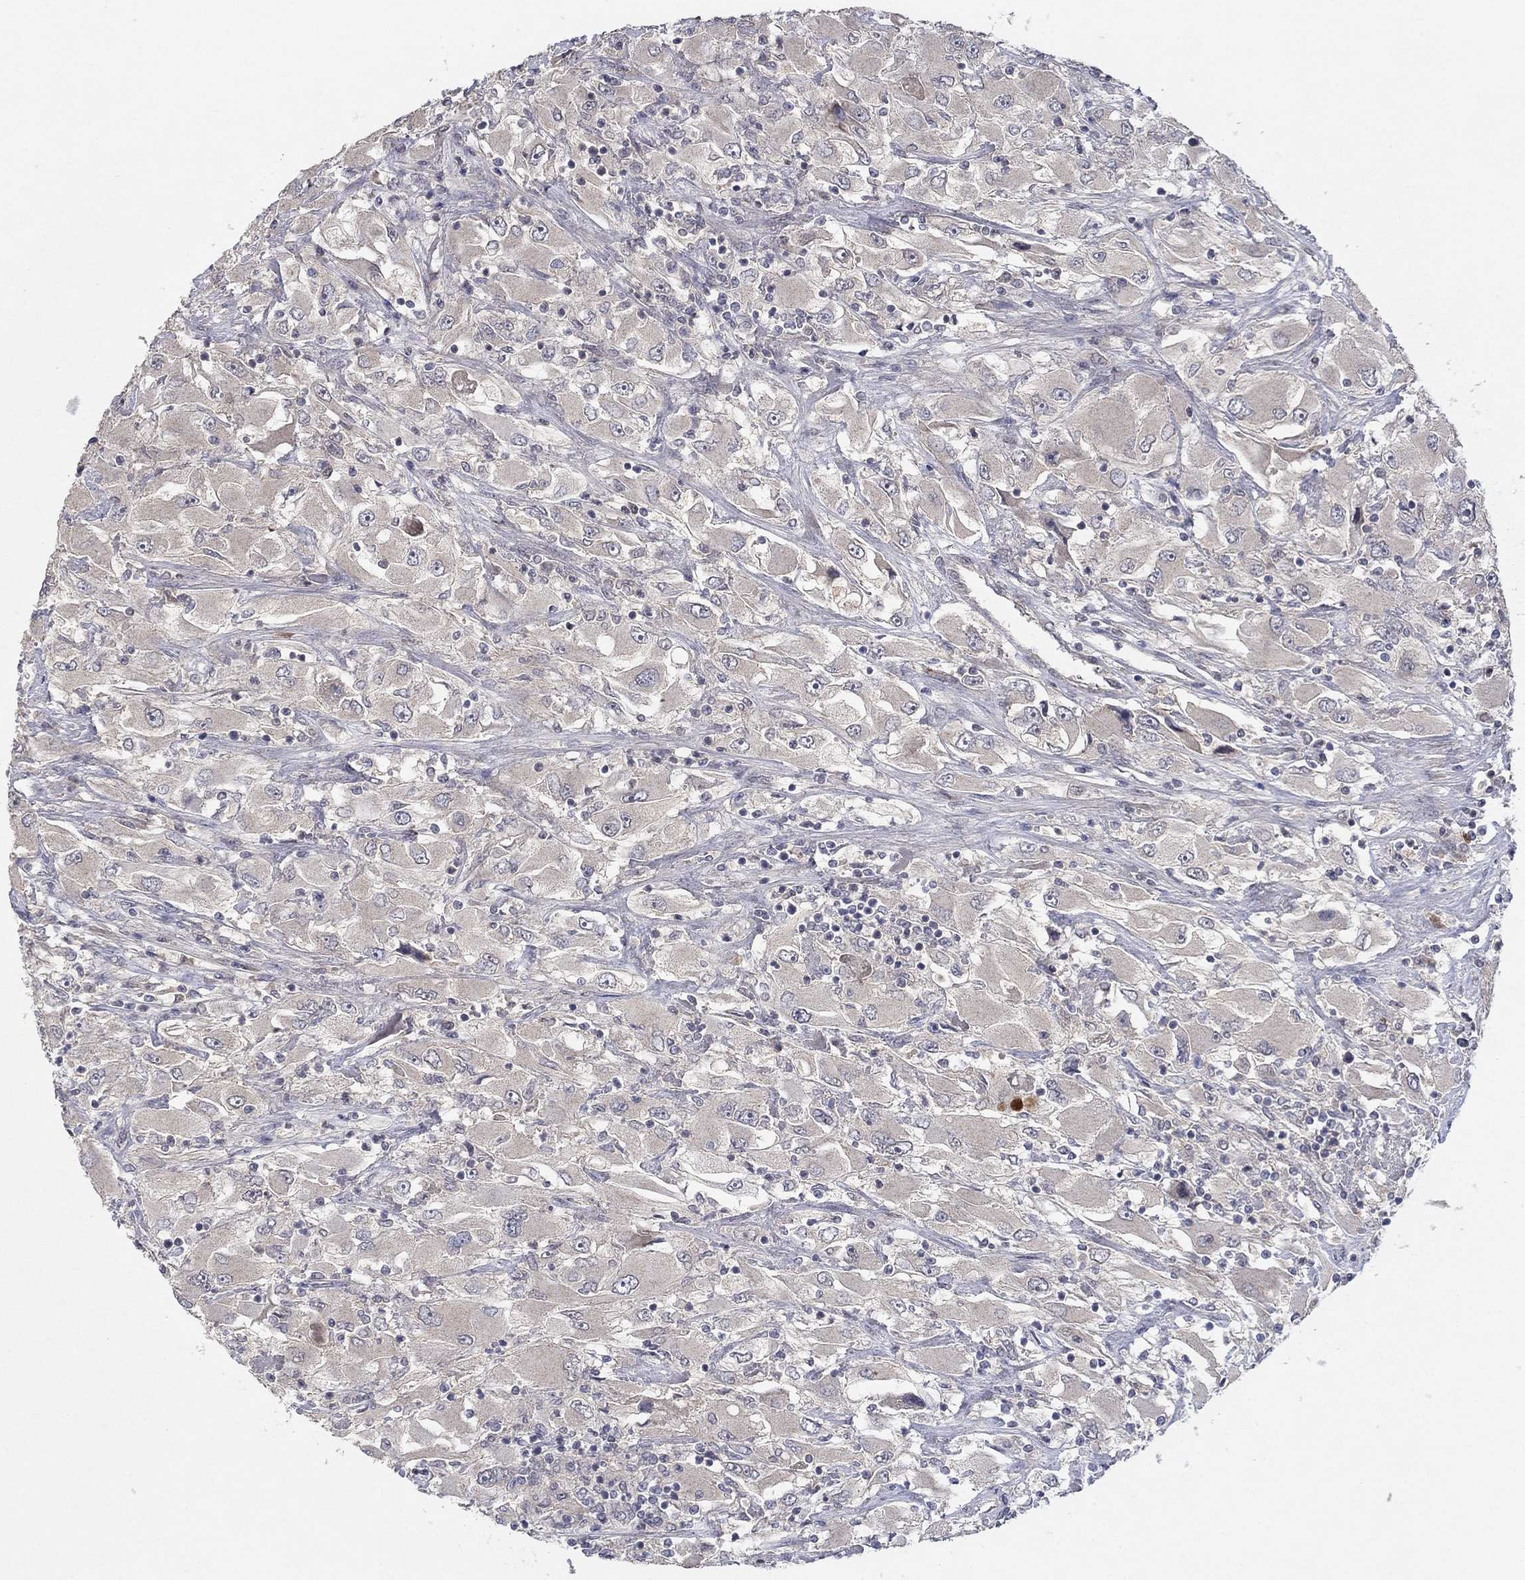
{"staining": {"intensity": "negative", "quantity": "none", "location": "none"}, "tissue": "renal cancer", "cell_type": "Tumor cells", "image_type": "cancer", "snomed": [{"axis": "morphology", "description": "Adenocarcinoma, NOS"}, {"axis": "topography", "description": "Kidney"}], "caption": "The image displays no significant positivity in tumor cells of renal cancer.", "gene": "IL4", "patient": {"sex": "female", "age": 52}}